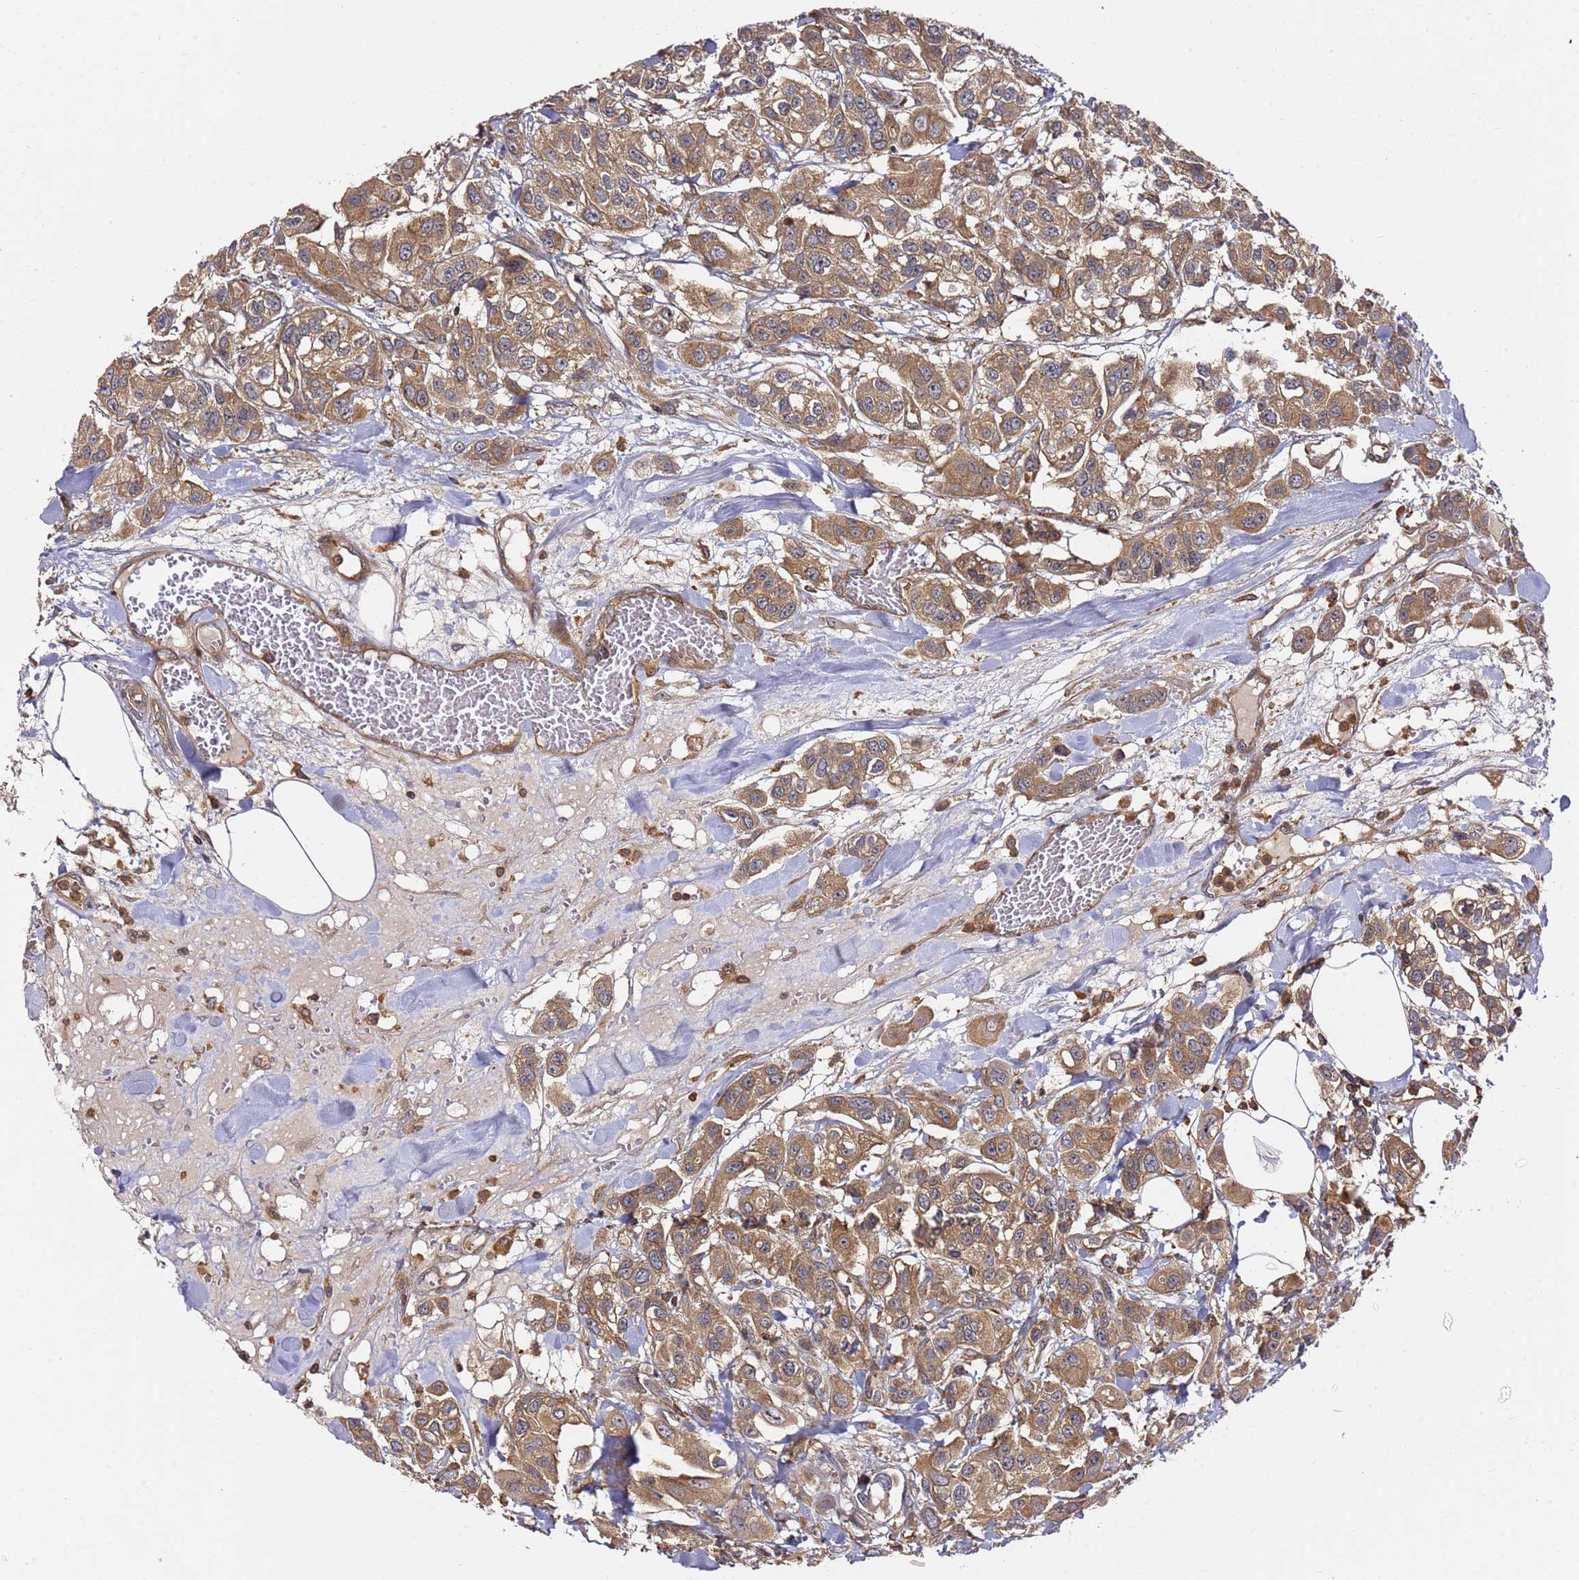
{"staining": {"intensity": "moderate", "quantity": ">75%", "location": "cytoplasmic/membranous"}, "tissue": "urothelial cancer", "cell_type": "Tumor cells", "image_type": "cancer", "snomed": [{"axis": "morphology", "description": "Urothelial carcinoma, High grade"}, {"axis": "topography", "description": "Urinary bladder"}], "caption": "About >75% of tumor cells in urothelial cancer reveal moderate cytoplasmic/membranous protein staining as visualized by brown immunohistochemical staining.", "gene": "PRMT7", "patient": {"sex": "male", "age": 67}}